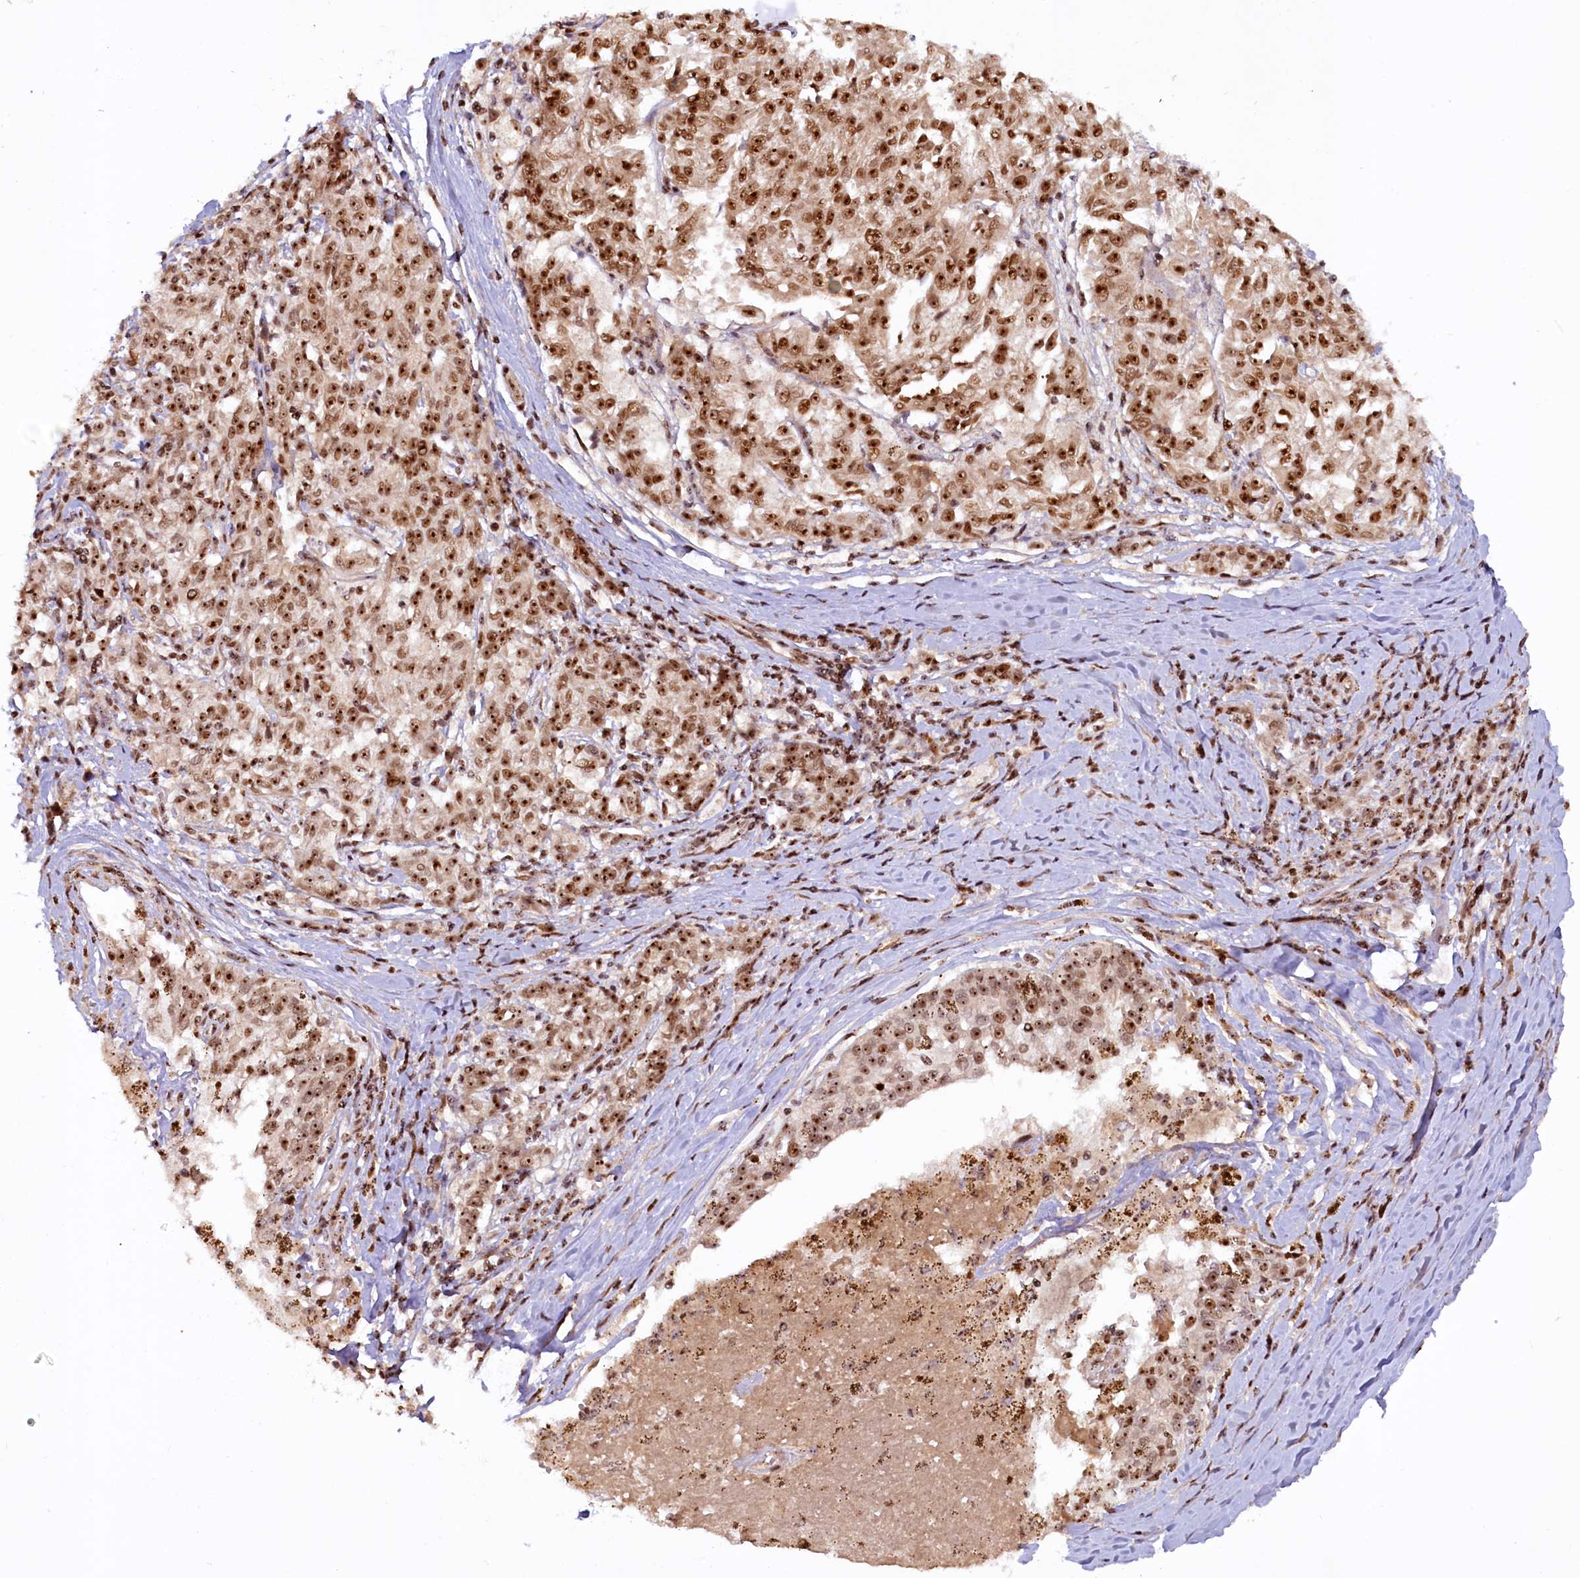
{"staining": {"intensity": "moderate", "quantity": ">75%", "location": "cytoplasmic/membranous,nuclear"}, "tissue": "melanoma", "cell_type": "Tumor cells", "image_type": "cancer", "snomed": [{"axis": "morphology", "description": "Malignant melanoma, NOS"}, {"axis": "topography", "description": "Skin"}], "caption": "IHC micrograph of human malignant melanoma stained for a protein (brown), which displays medium levels of moderate cytoplasmic/membranous and nuclear staining in approximately >75% of tumor cells.", "gene": "TCOF1", "patient": {"sex": "female", "age": 72}}